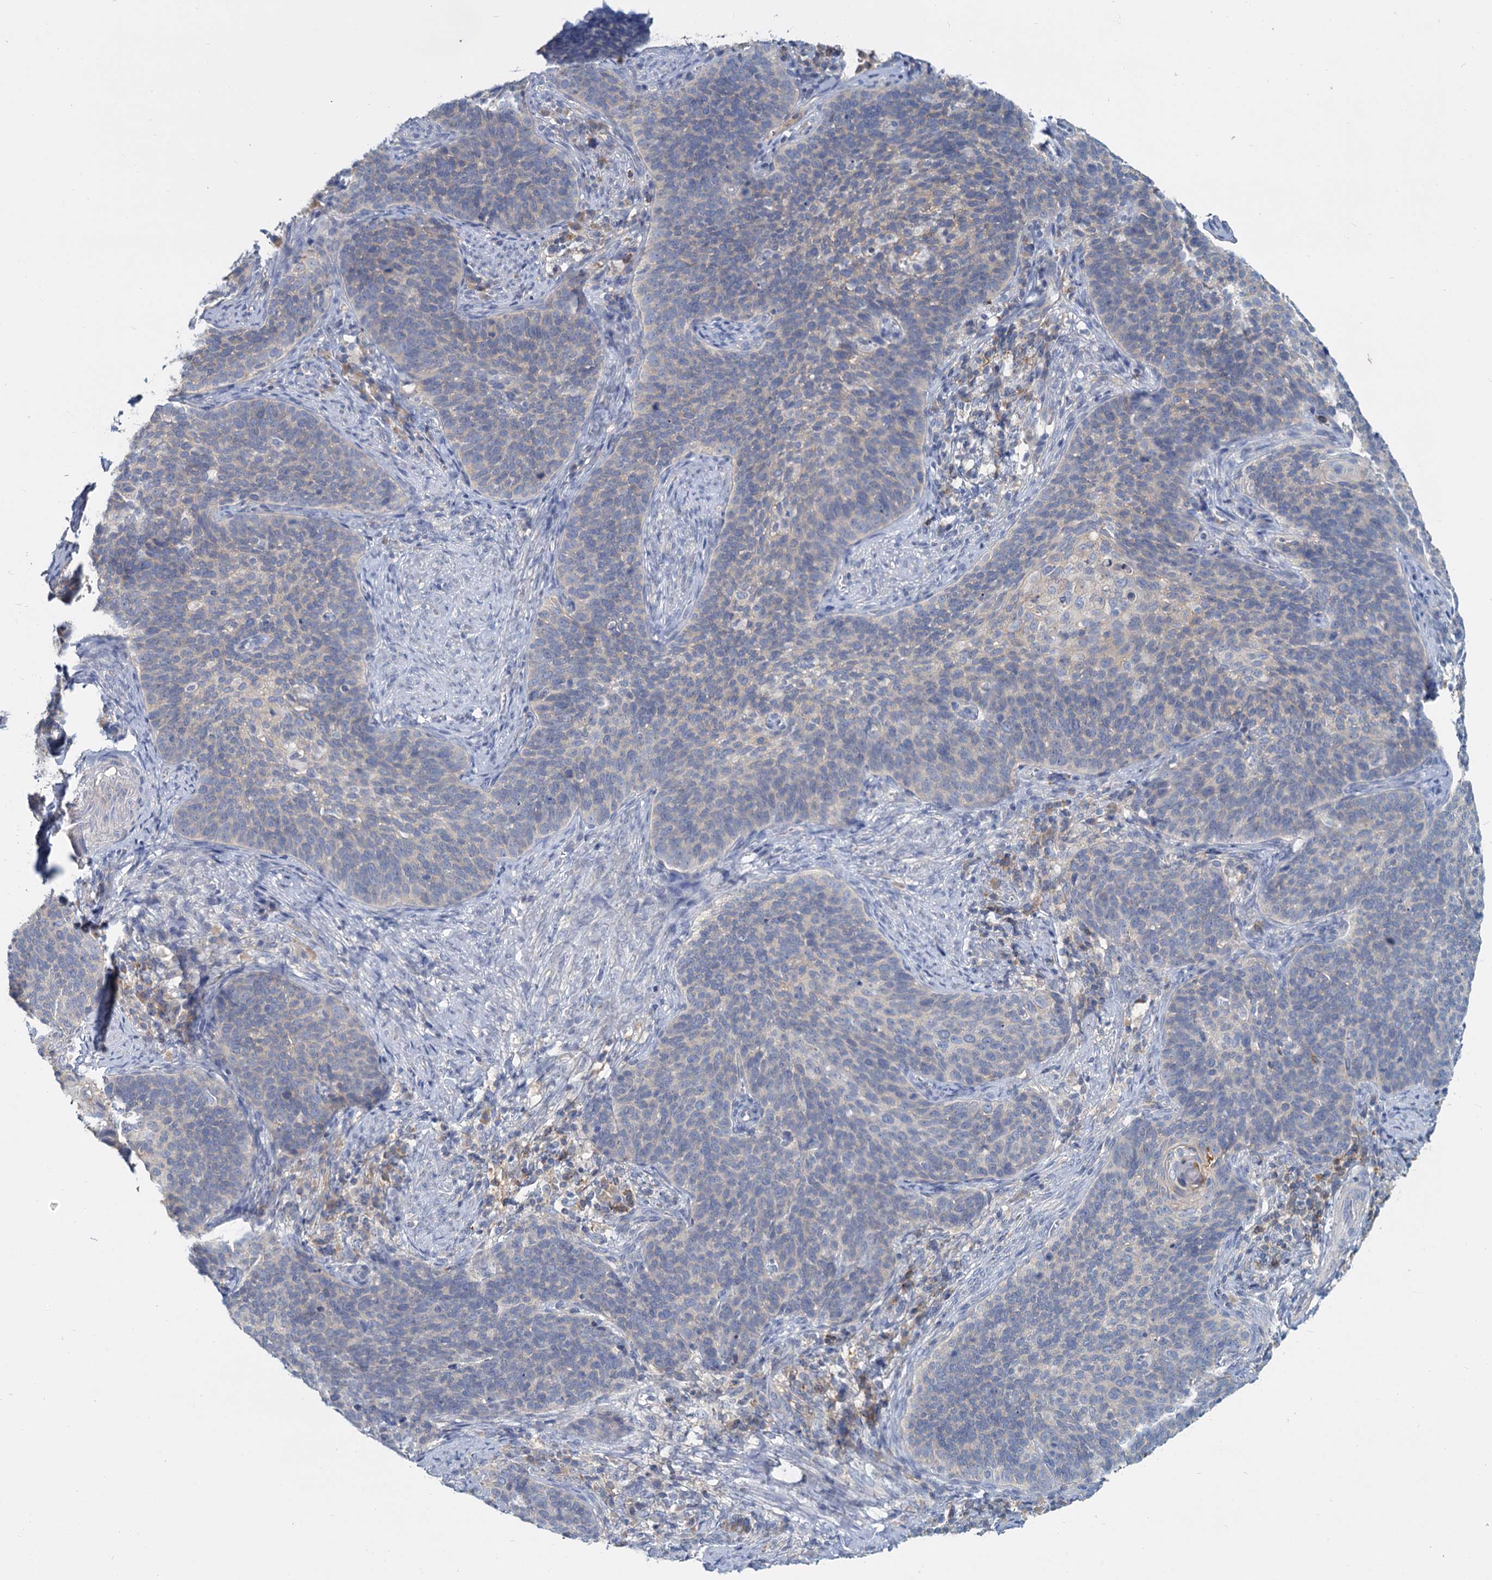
{"staining": {"intensity": "negative", "quantity": "none", "location": "none"}, "tissue": "cervical cancer", "cell_type": "Tumor cells", "image_type": "cancer", "snomed": [{"axis": "morphology", "description": "Normal tissue, NOS"}, {"axis": "morphology", "description": "Squamous cell carcinoma, NOS"}, {"axis": "topography", "description": "Cervix"}], "caption": "IHC of human cervical squamous cell carcinoma displays no expression in tumor cells.", "gene": "ACSM3", "patient": {"sex": "female", "age": 39}}